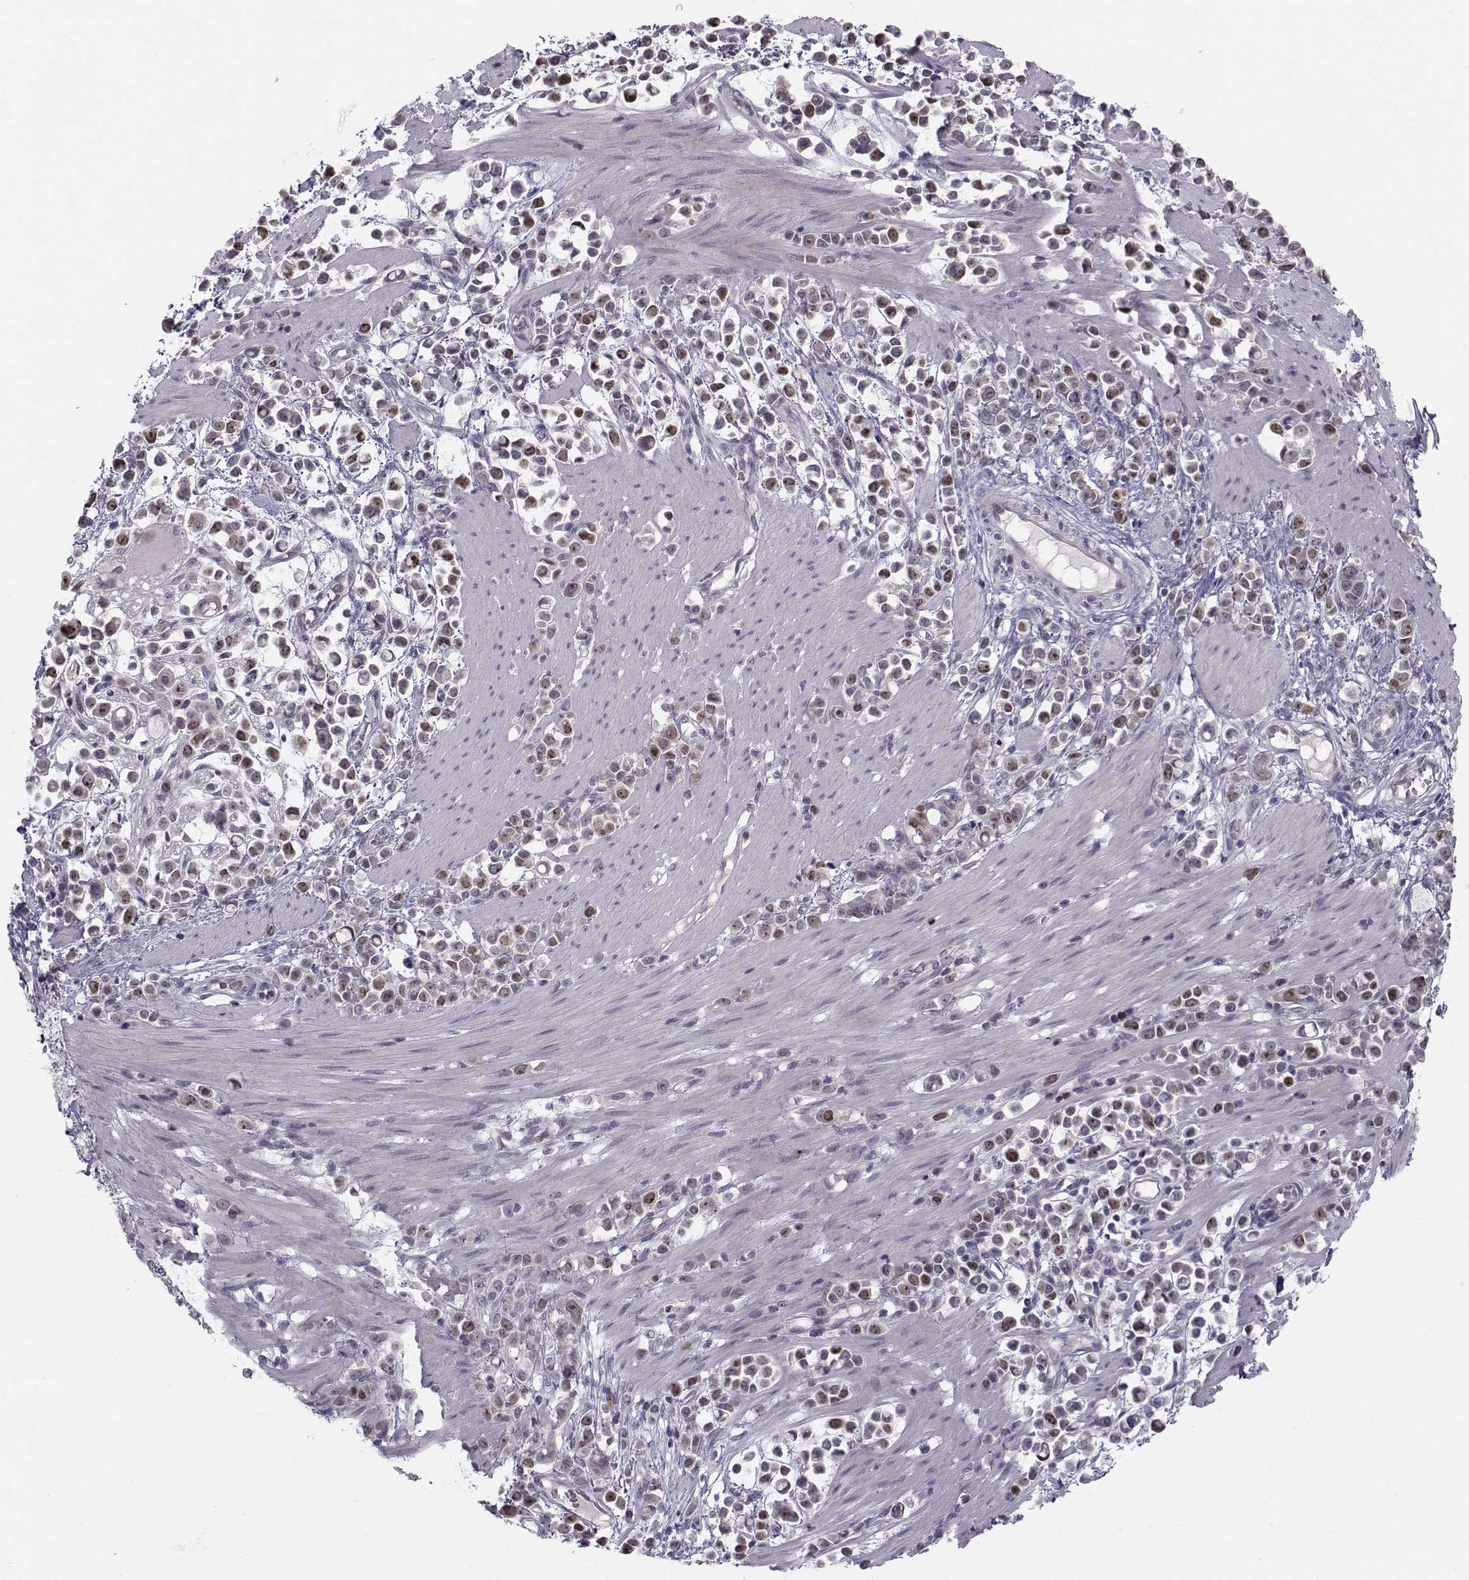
{"staining": {"intensity": "strong", "quantity": "<25%", "location": "nuclear"}, "tissue": "stomach cancer", "cell_type": "Tumor cells", "image_type": "cancer", "snomed": [{"axis": "morphology", "description": "Adenocarcinoma, NOS"}, {"axis": "topography", "description": "Stomach"}], "caption": "Stomach cancer (adenocarcinoma) stained with a protein marker shows strong staining in tumor cells.", "gene": "LRP8", "patient": {"sex": "male", "age": 82}}